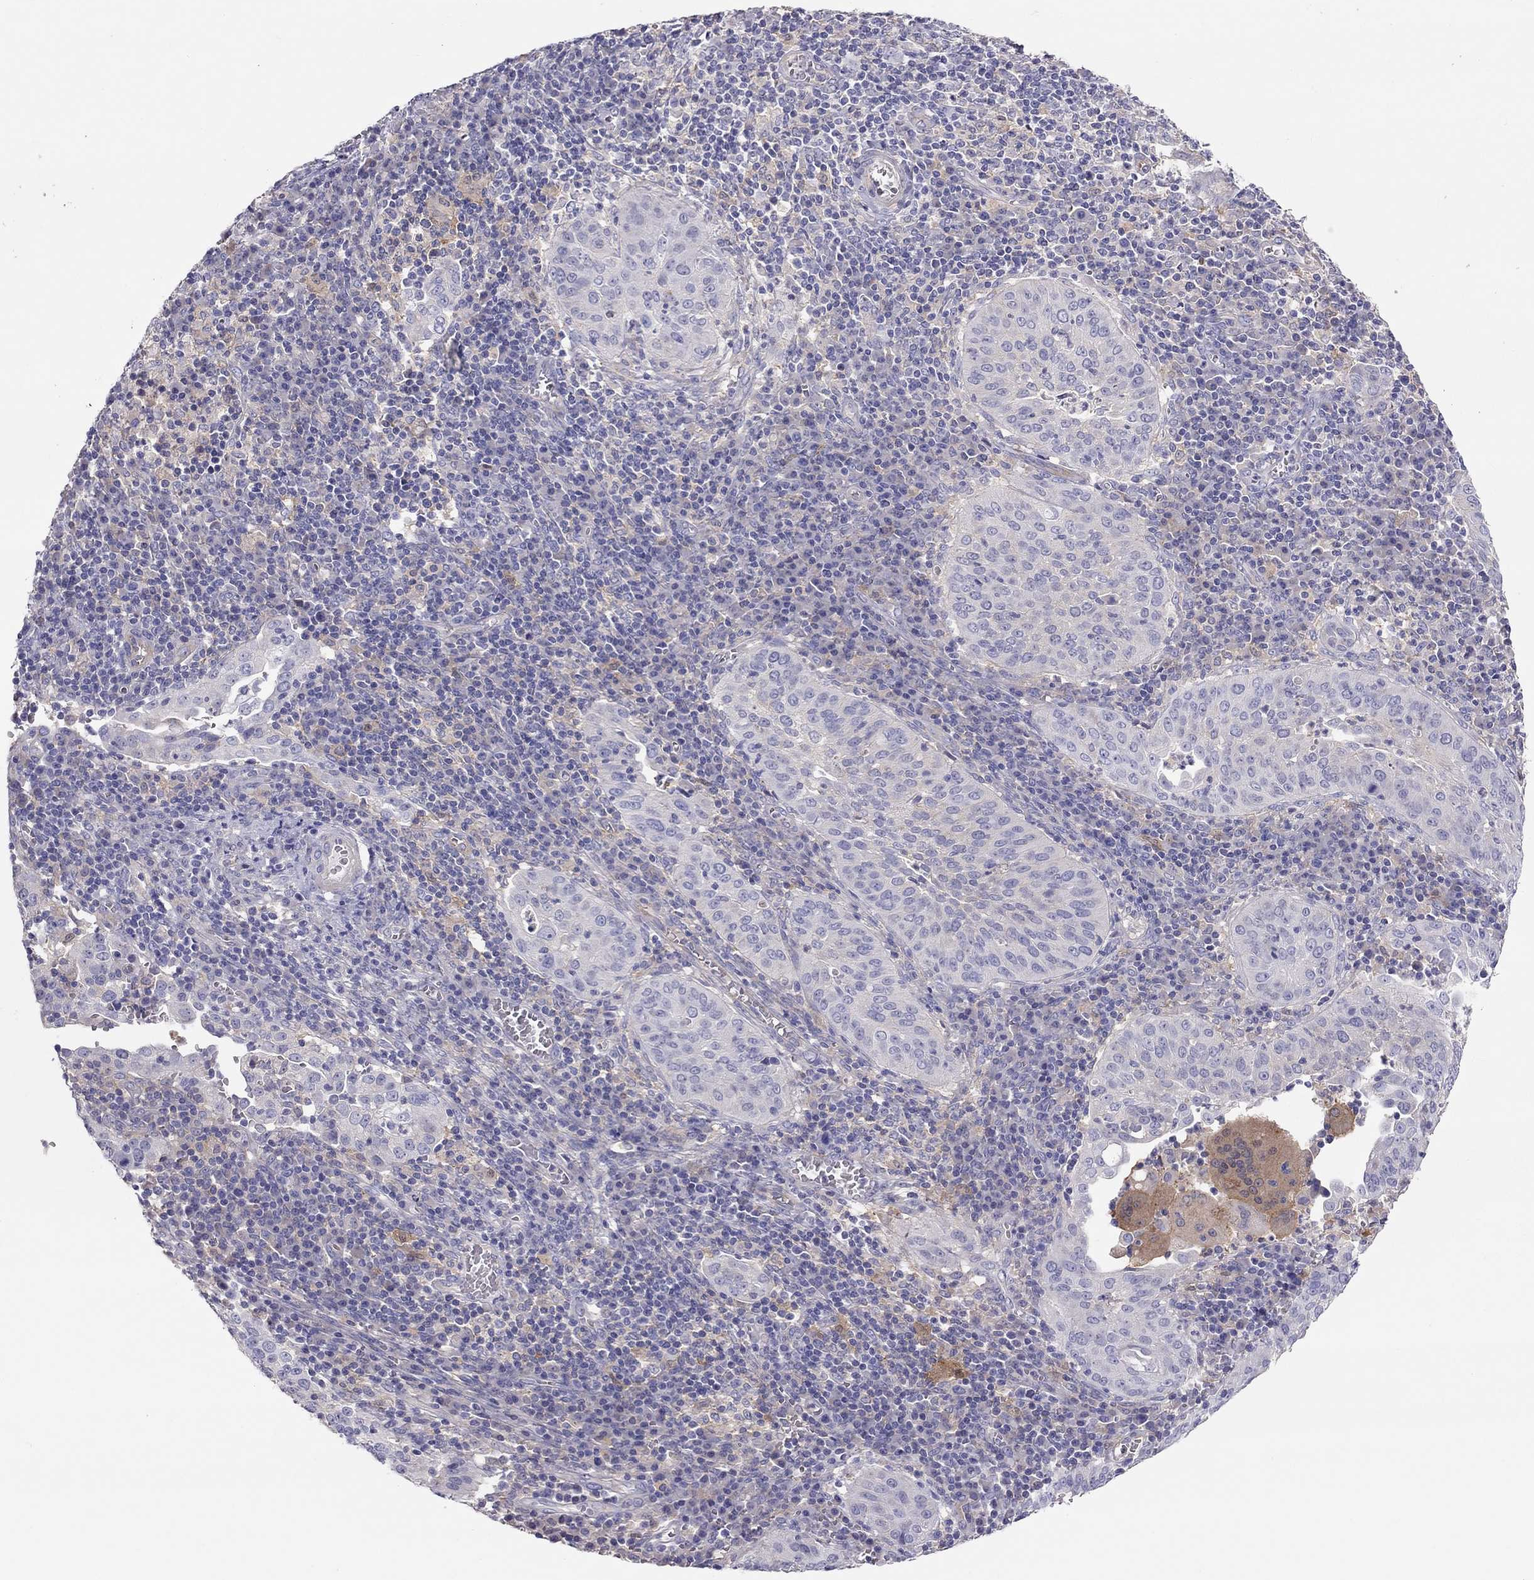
{"staining": {"intensity": "negative", "quantity": "none", "location": "none"}, "tissue": "cervical cancer", "cell_type": "Tumor cells", "image_type": "cancer", "snomed": [{"axis": "morphology", "description": "Squamous cell carcinoma, NOS"}, {"axis": "topography", "description": "Cervix"}], "caption": "Image shows no significant protein expression in tumor cells of cervical squamous cell carcinoma. (DAB (3,3'-diaminobenzidine) immunohistochemistry (IHC), high magnification).", "gene": "ALOX15B", "patient": {"sex": "female", "age": 39}}